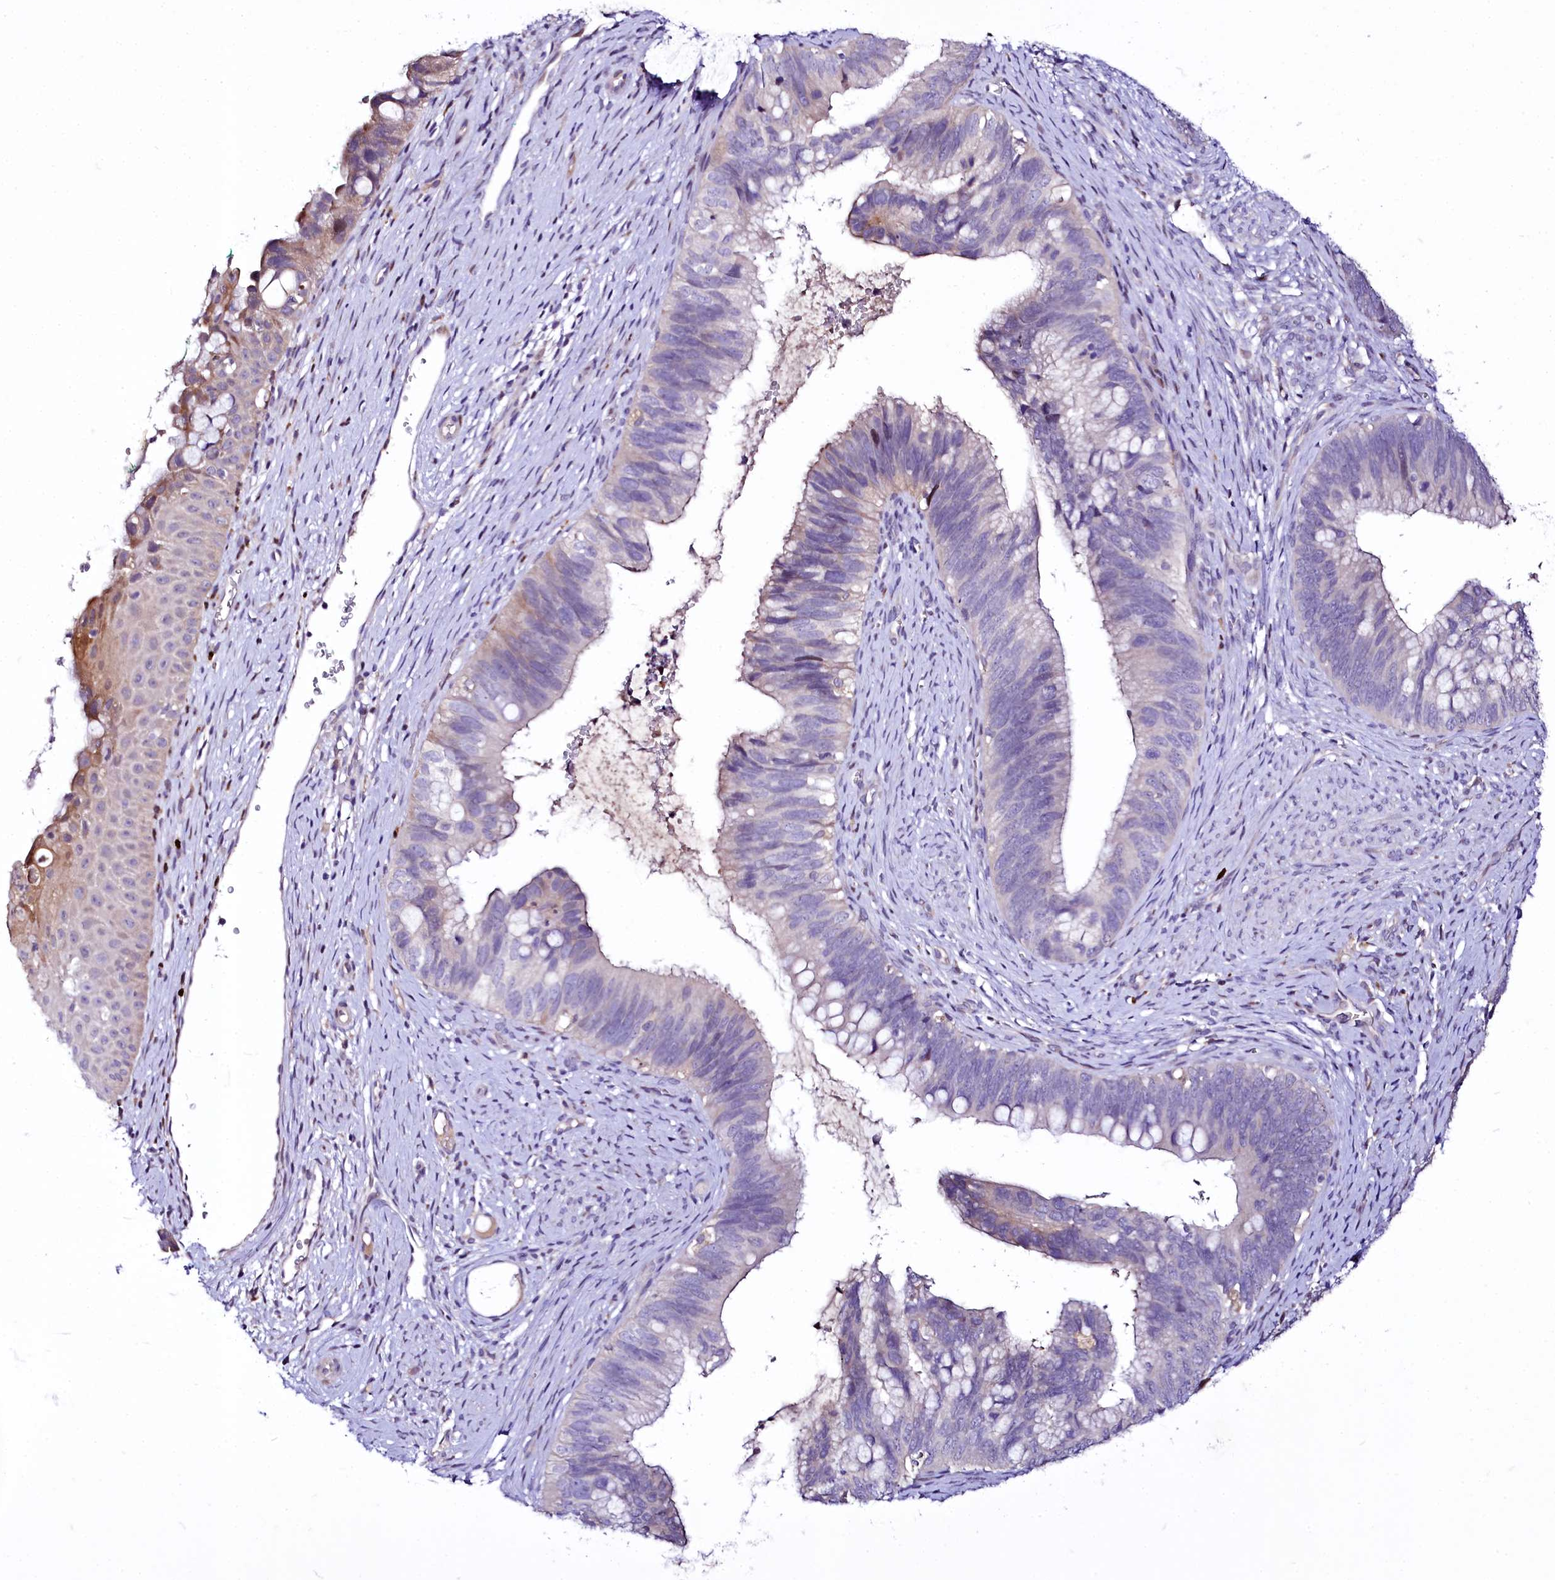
{"staining": {"intensity": "negative", "quantity": "none", "location": "none"}, "tissue": "cervical cancer", "cell_type": "Tumor cells", "image_type": "cancer", "snomed": [{"axis": "morphology", "description": "Adenocarcinoma, NOS"}, {"axis": "topography", "description": "Cervix"}], "caption": "Immunohistochemistry (IHC) photomicrograph of neoplastic tissue: human cervical cancer (adenocarcinoma) stained with DAB (3,3'-diaminobenzidine) demonstrates no significant protein positivity in tumor cells. The staining is performed using DAB (3,3'-diaminobenzidine) brown chromogen with nuclei counter-stained in using hematoxylin.", "gene": "ZC3H12C", "patient": {"sex": "female", "age": 42}}